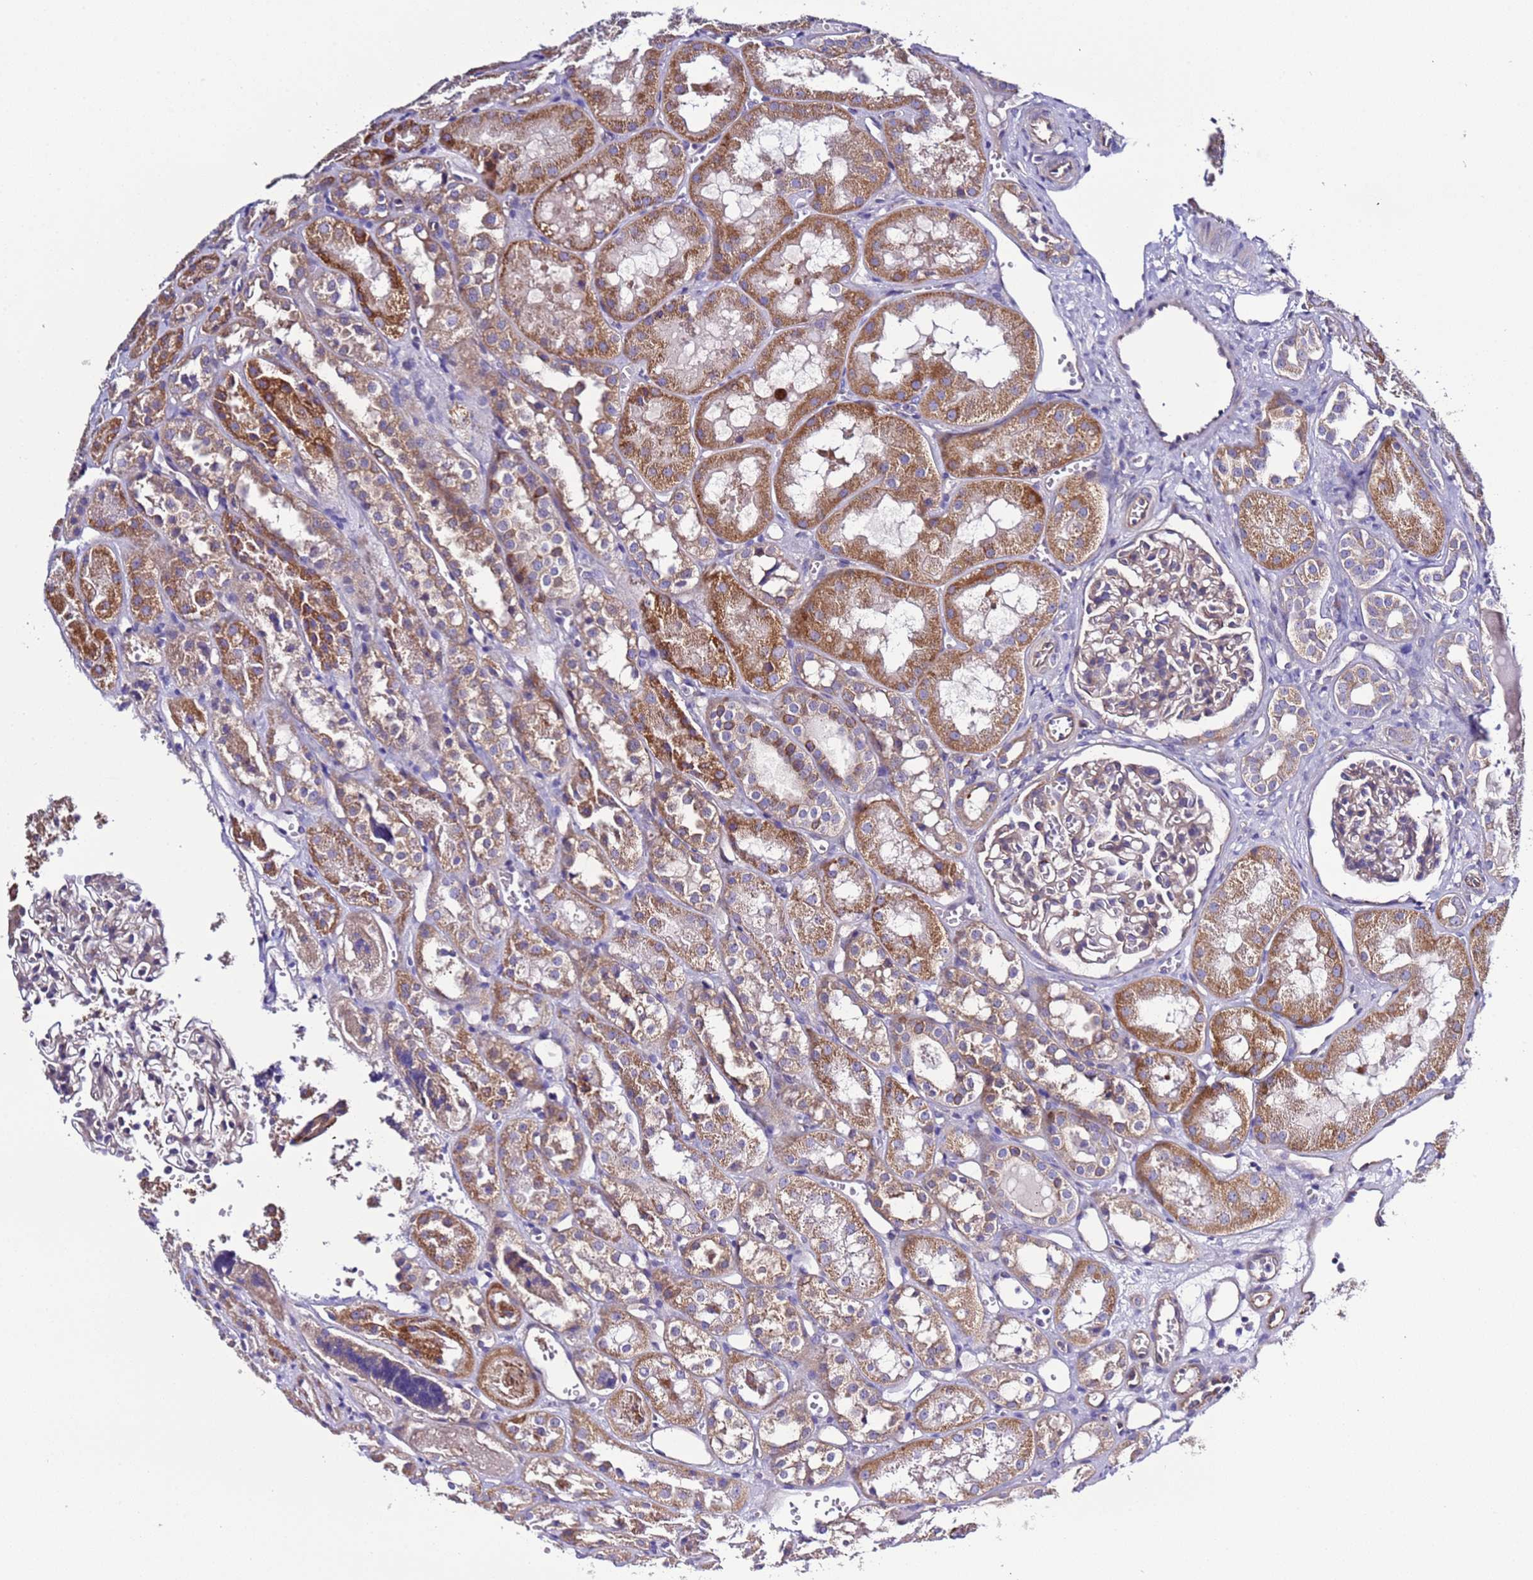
{"staining": {"intensity": "weak", "quantity": "<25%", "location": "cytoplasmic/membranous"}, "tissue": "kidney", "cell_type": "Cells in glomeruli", "image_type": "normal", "snomed": [{"axis": "morphology", "description": "Normal tissue, NOS"}, {"axis": "topography", "description": "Kidney"}], "caption": "The immunohistochemistry photomicrograph has no significant positivity in cells in glomeruli of kidney.", "gene": "SPCS1", "patient": {"sex": "male", "age": 16}}